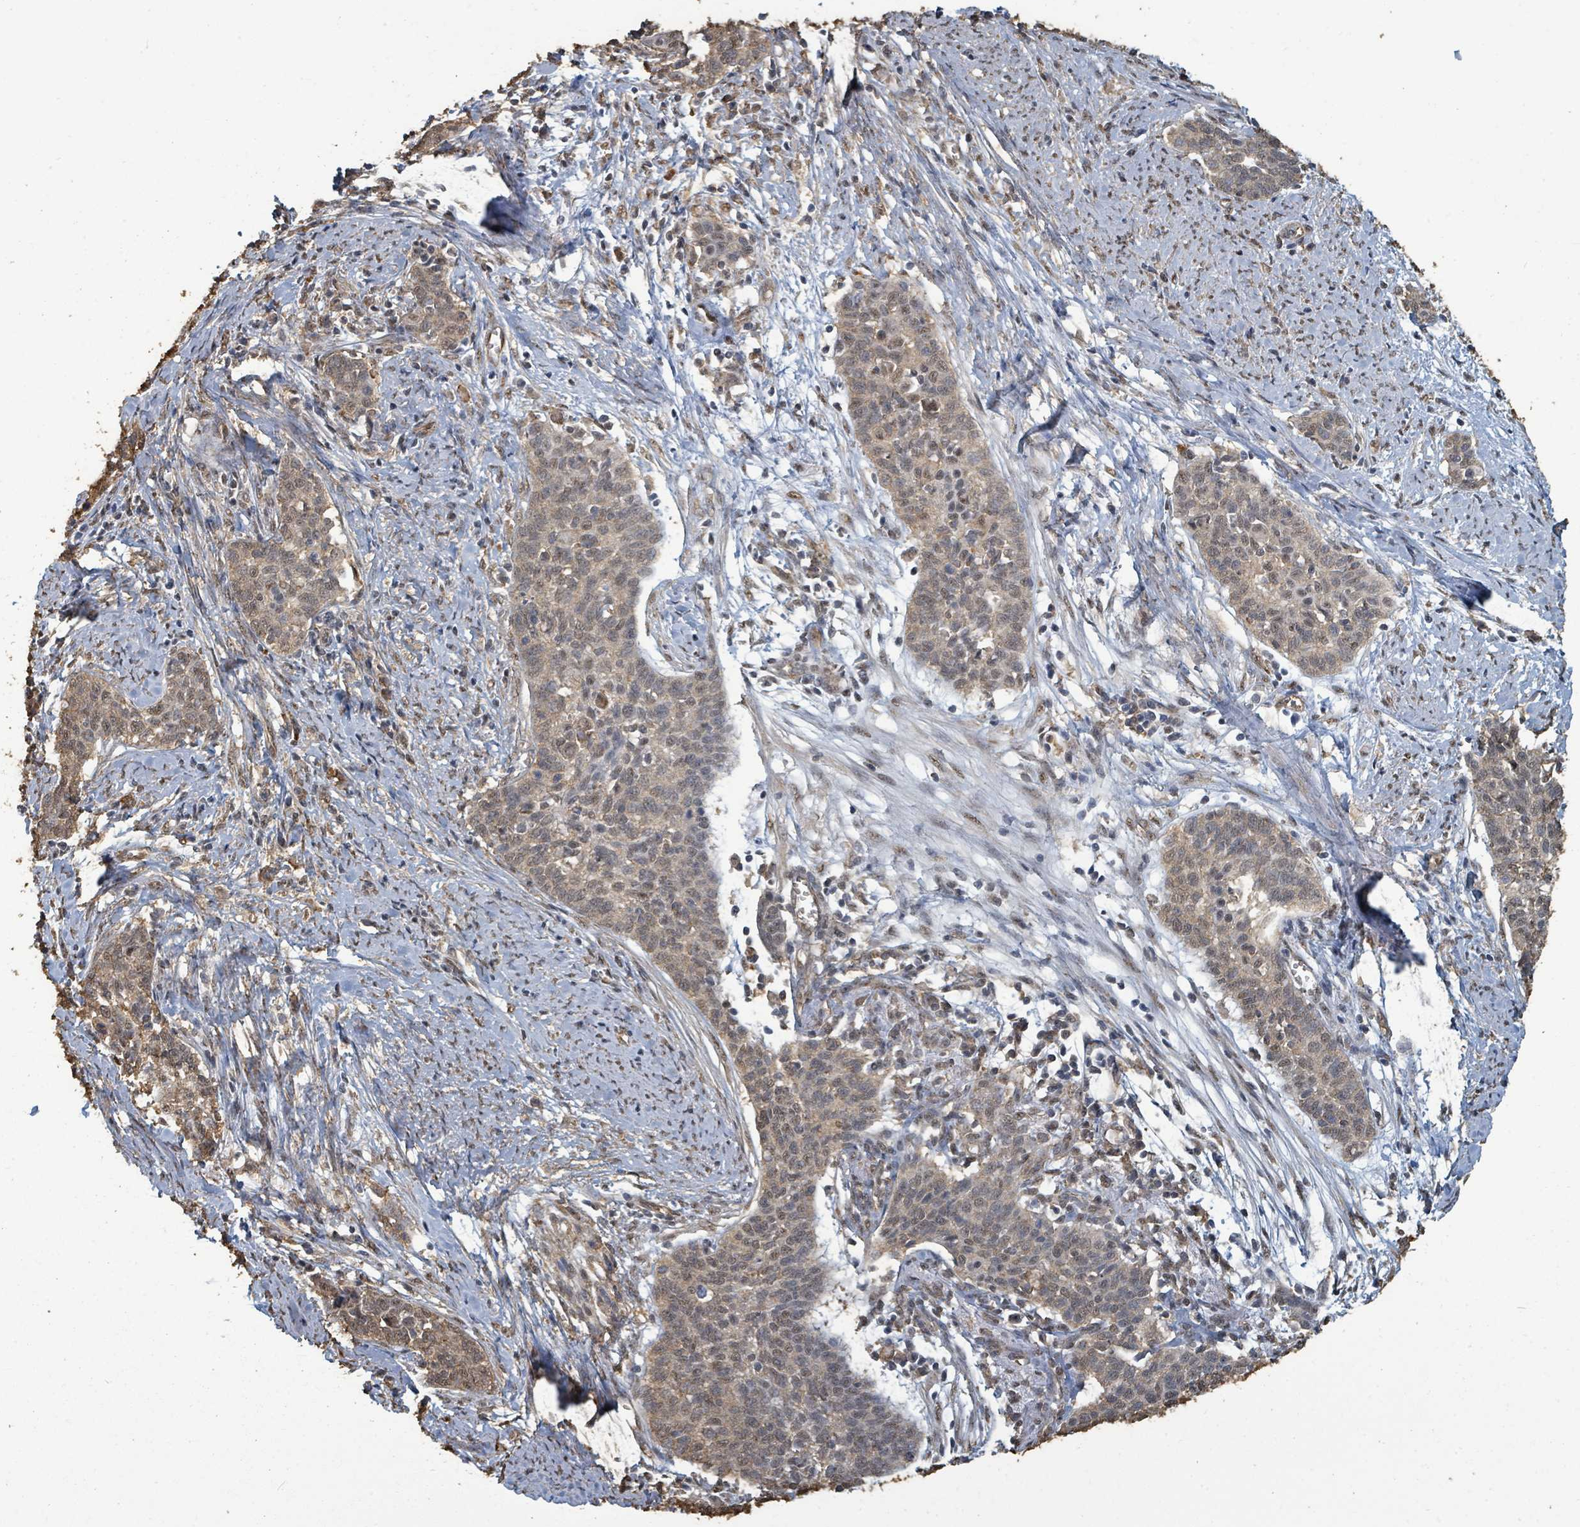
{"staining": {"intensity": "weak", "quantity": "25%-75%", "location": "cytoplasmic/membranous,nuclear"}, "tissue": "cervical cancer", "cell_type": "Tumor cells", "image_type": "cancer", "snomed": [{"axis": "morphology", "description": "Squamous cell carcinoma, NOS"}, {"axis": "topography", "description": "Cervix"}], "caption": "DAB immunohistochemical staining of human cervical cancer shows weak cytoplasmic/membranous and nuclear protein expression in about 25%-75% of tumor cells.", "gene": "C6orf52", "patient": {"sex": "female", "age": 39}}